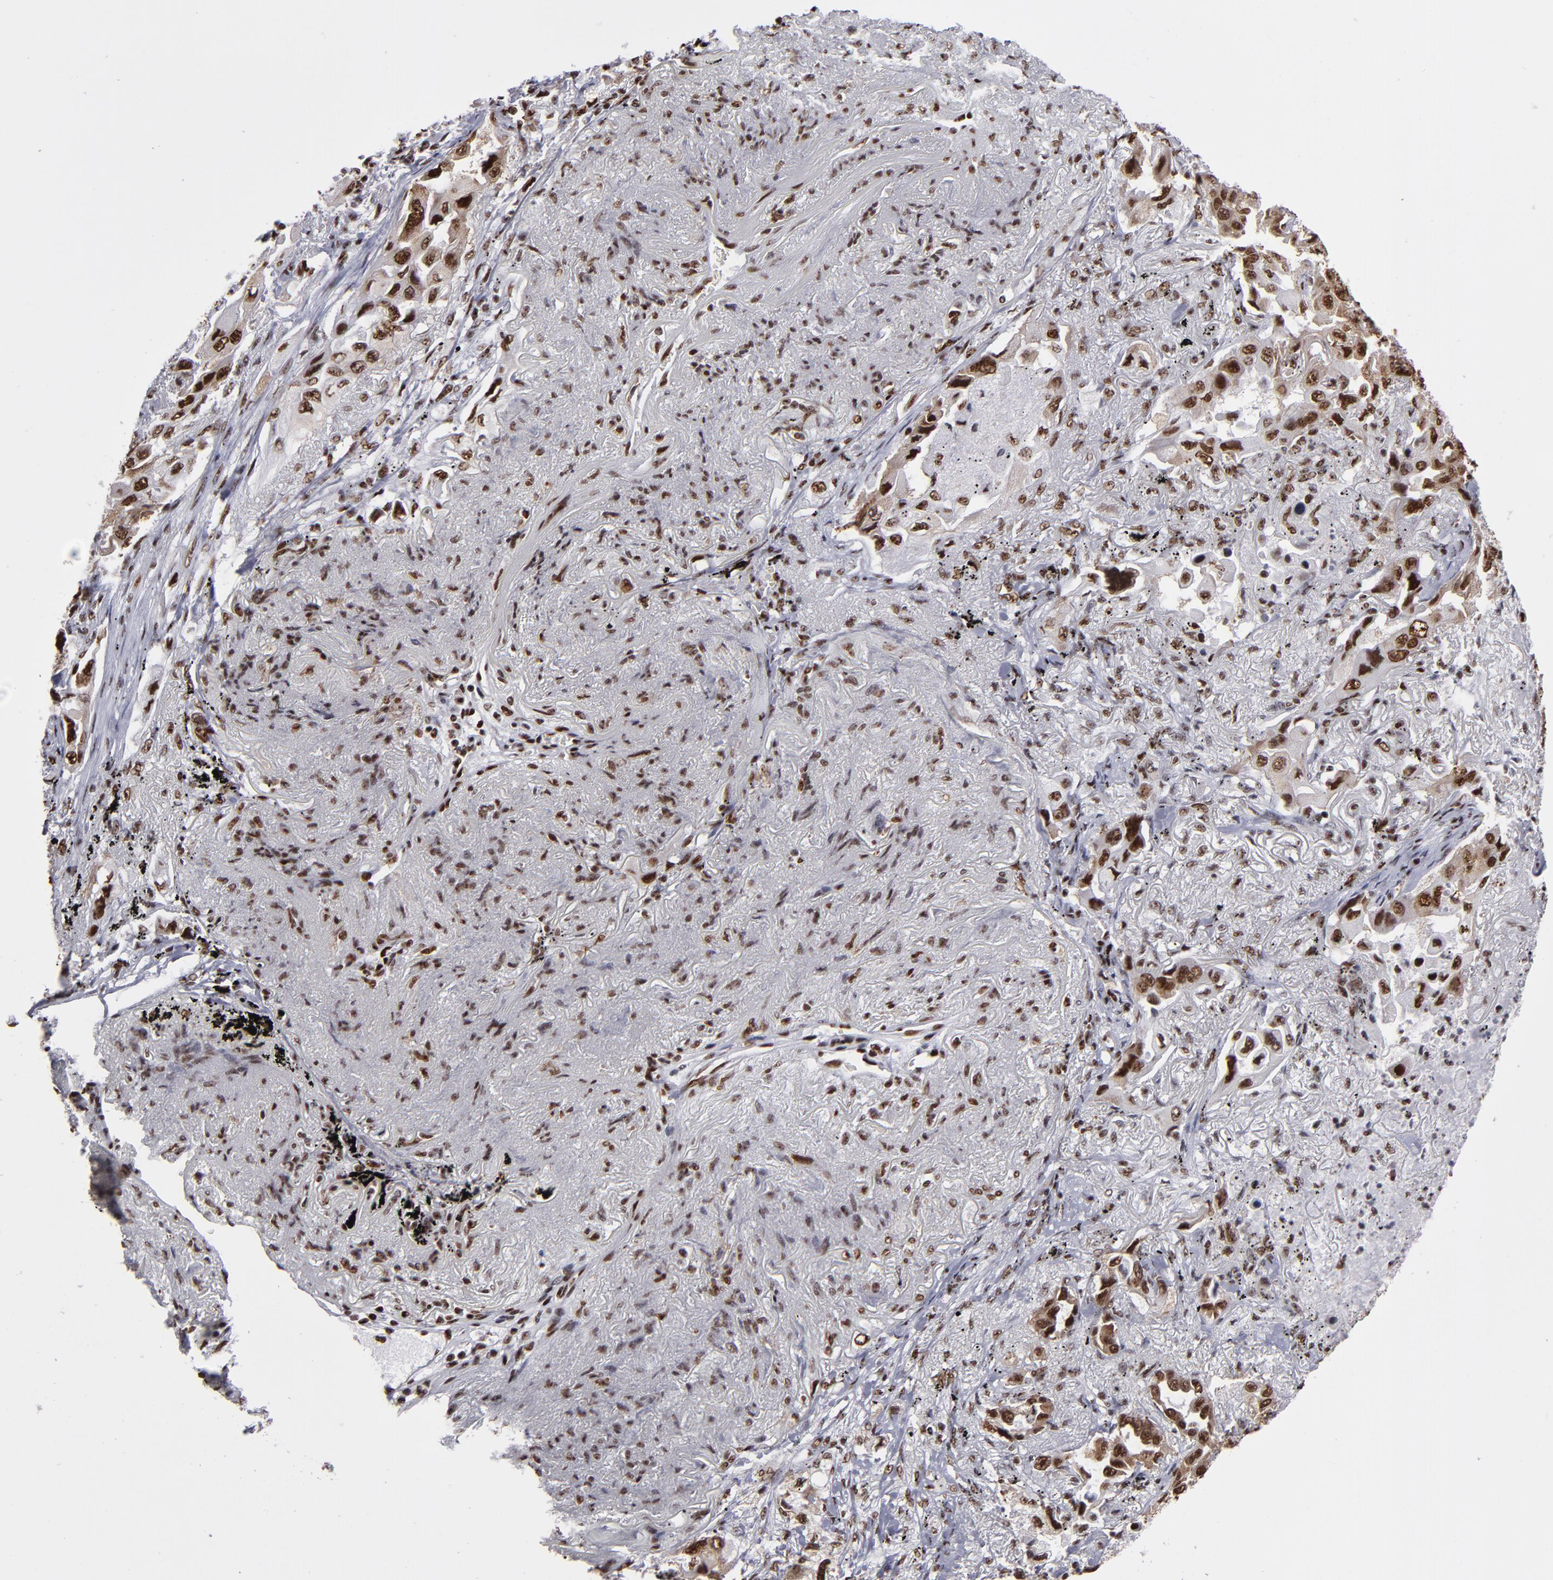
{"staining": {"intensity": "strong", "quantity": ">75%", "location": "nuclear"}, "tissue": "lung cancer", "cell_type": "Tumor cells", "image_type": "cancer", "snomed": [{"axis": "morphology", "description": "Adenocarcinoma, NOS"}, {"axis": "topography", "description": "Lung"}], "caption": "This is an image of immunohistochemistry (IHC) staining of lung cancer (adenocarcinoma), which shows strong positivity in the nuclear of tumor cells.", "gene": "MRE11", "patient": {"sex": "female", "age": 65}}